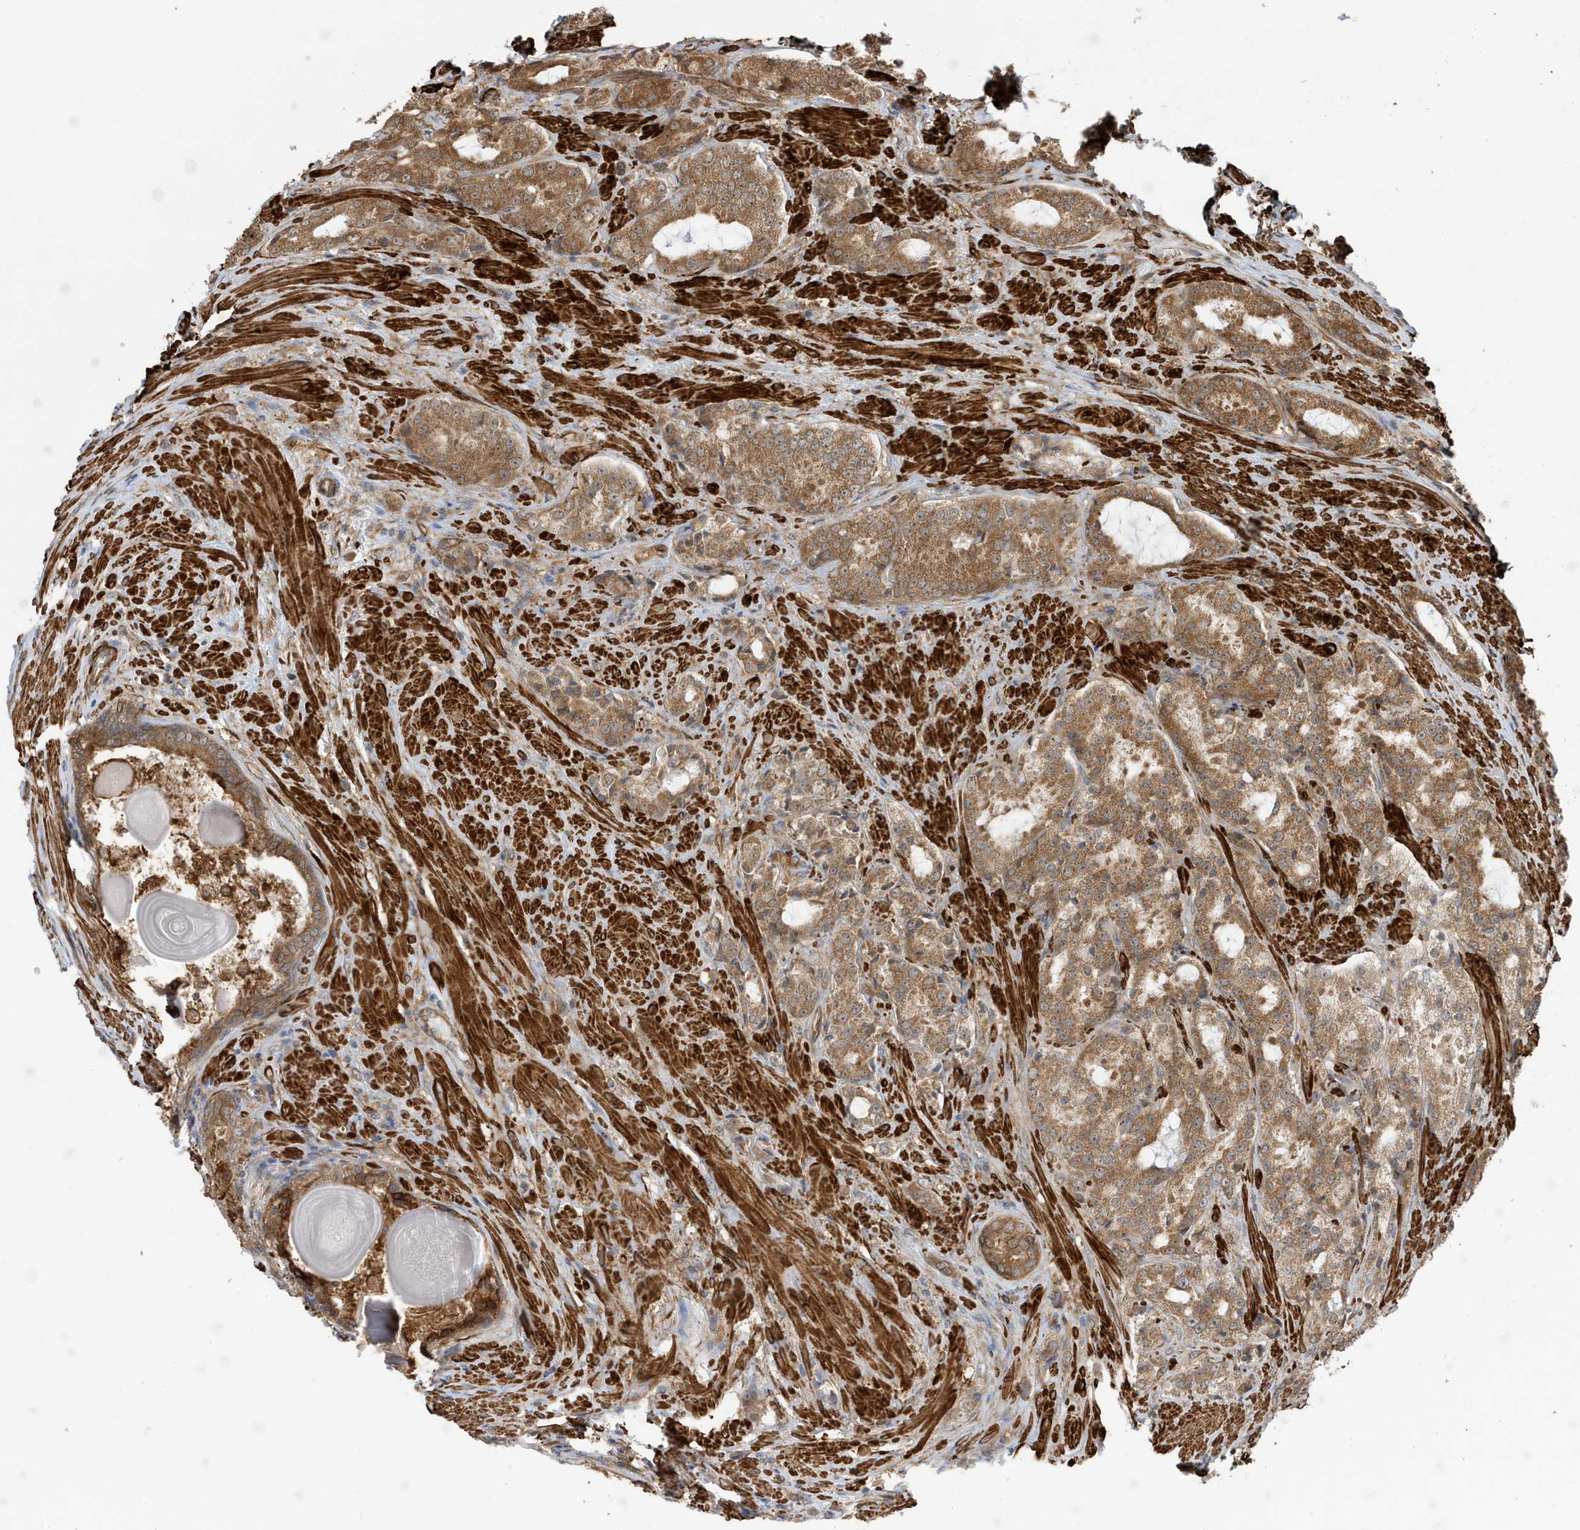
{"staining": {"intensity": "moderate", "quantity": ">75%", "location": "cytoplasmic/membranous"}, "tissue": "prostate cancer", "cell_type": "Tumor cells", "image_type": "cancer", "snomed": [{"axis": "morphology", "description": "Adenocarcinoma, High grade"}, {"axis": "topography", "description": "Prostate"}], "caption": "Immunohistochemical staining of human prostate cancer (adenocarcinoma (high-grade)) displays medium levels of moderate cytoplasmic/membranous protein expression in approximately >75% of tumor cells. Using DAB (3,3'-diaminobenzidine) (brown) and hematoxylin (blue) stains, captured at high magnification using brightfield microscopy.", "gene": "CDC42EP3", "patient": {"sex": "male", "age": 66}}